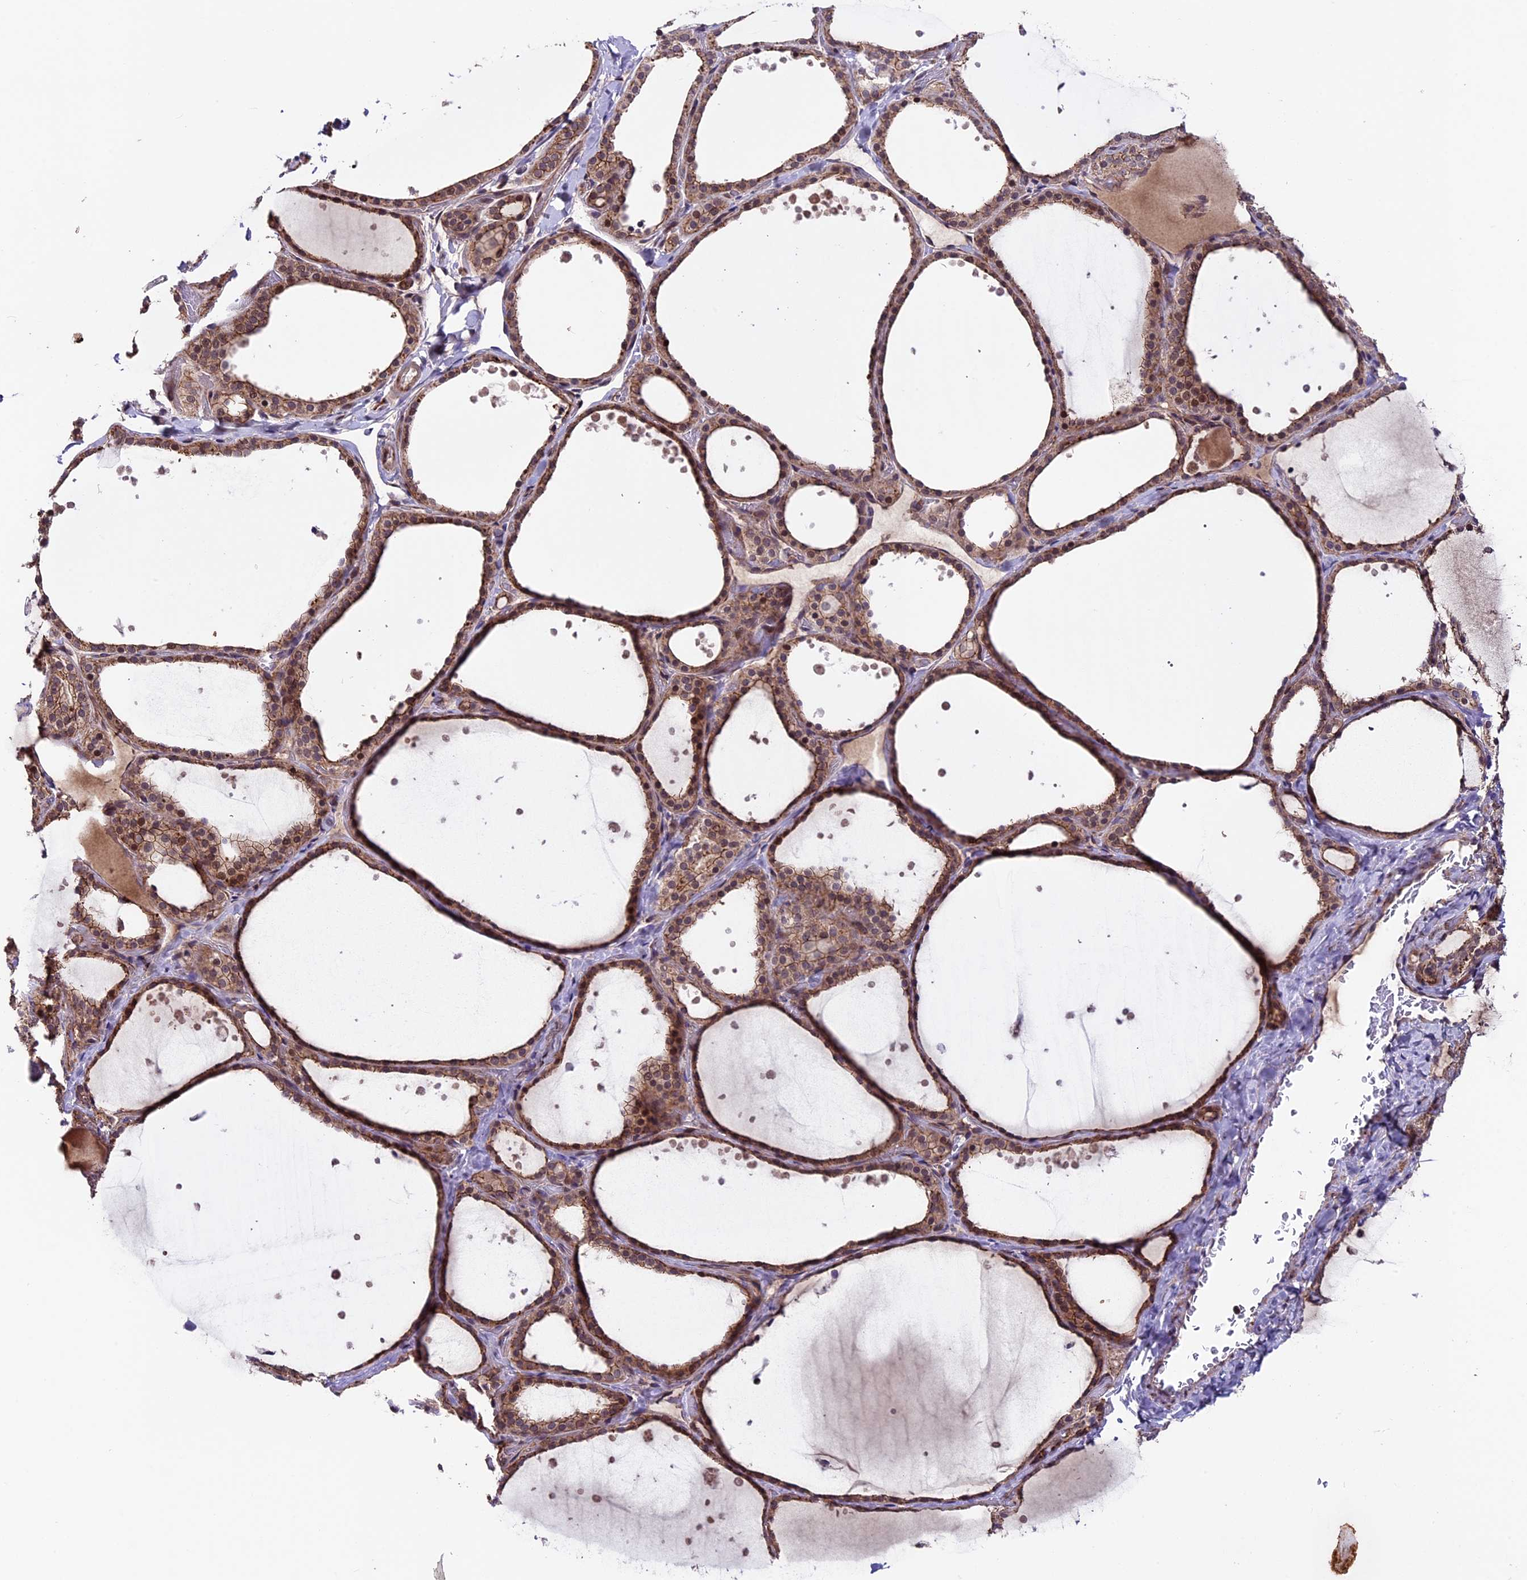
{"staining": {"intensity": "moderate", "quantity": ">75%", "location": "cytoplasmic/membranous,nuclear"}, "tissue": "thyroid gland", "cell_type": "Glandular cells", "image_type": "normal", "snomed": [{"axis": "morphology", "description": "Normal tissue, NOS"}, {"axis": "topography", "description": "Thyroid gland"}], "caption": "The immunohistochemical stain labels moderate cytoplasmic/membranous,nuclear expression in glandular cells of unremarkable thyroid gland. Immunohistochemistry (ihc) stains the protein in brown and the nuclei are stained blue.", "gene": "SIPA1L3", "patient": {"sex": "female", "age": 44}}